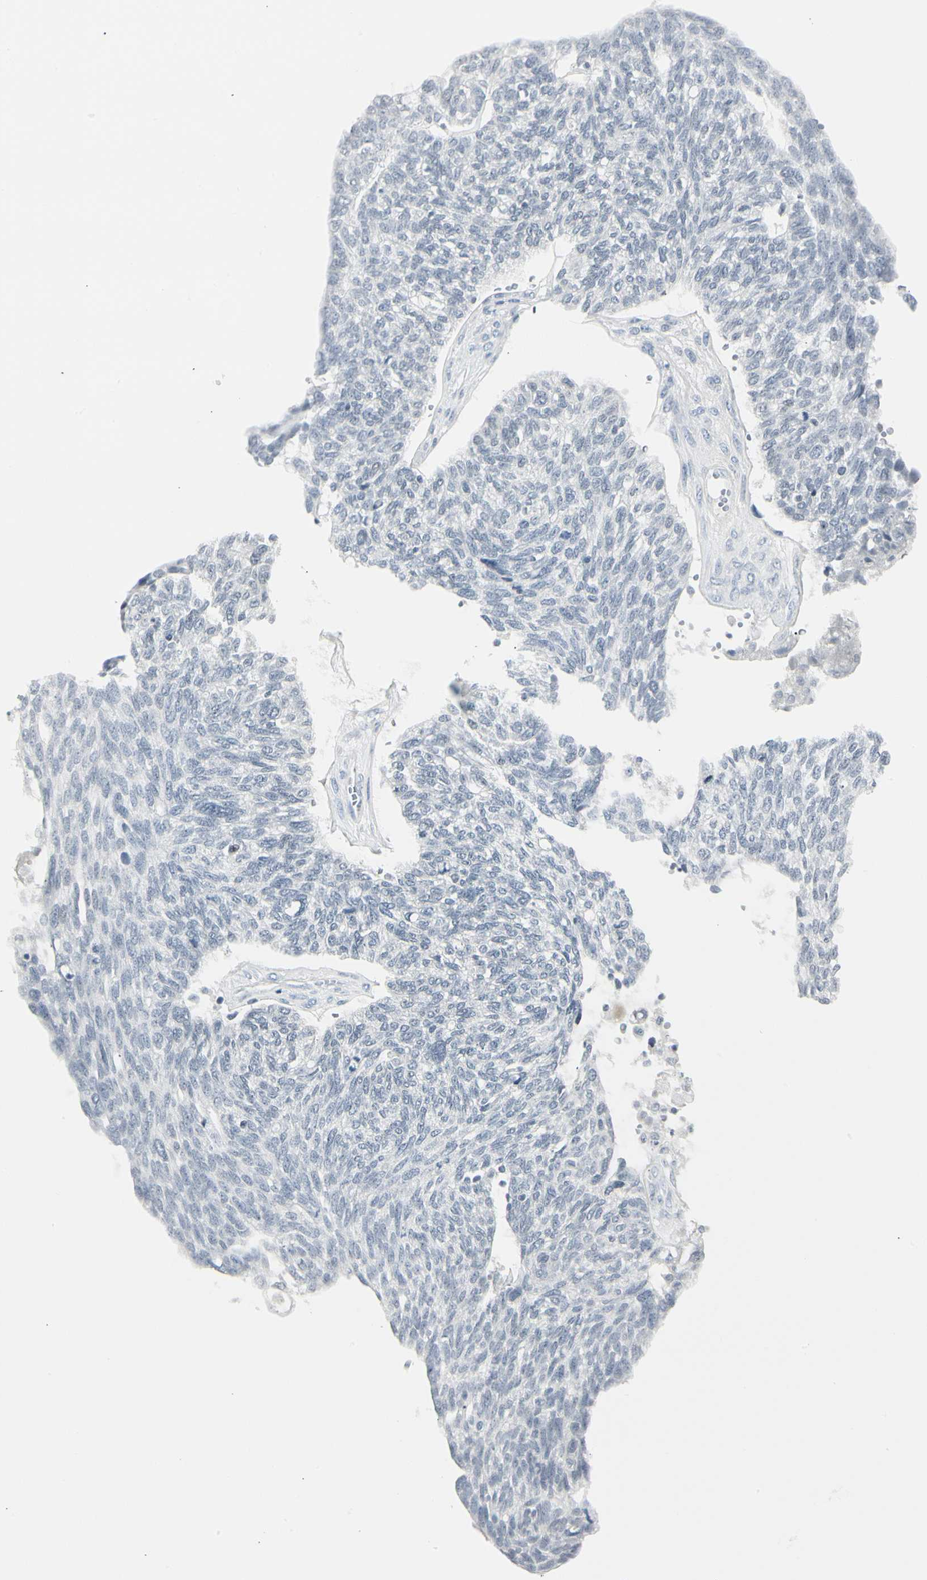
{"staining": {"intensity": "negative", "quantity": "none", "location": "none"}, "tissue": "ovarian cancer", "cell_type": "Tumor cells", "image_type": "cancer", "snomed": [{"axis": "morphology", "description": "Cystadenocarcinoma, serous, NOS"}, {"axis": "topography", "description": "Ovary"}], "caption": "This histopathology image is of ovarian serous cystadenocarcinoma stained with immunohistochemistry (IHC) to label a protein in brown with the nuclei are counter-stained blue. There is no positivity in tumor cells. (DAB (3,3'-diaminobenzidine) immunohistochemistry (IHC) visualized using brightfield microscopy, high magnification).", "gene": "ZBTB7B", "patient": {"sex": "female", "age": 79}}